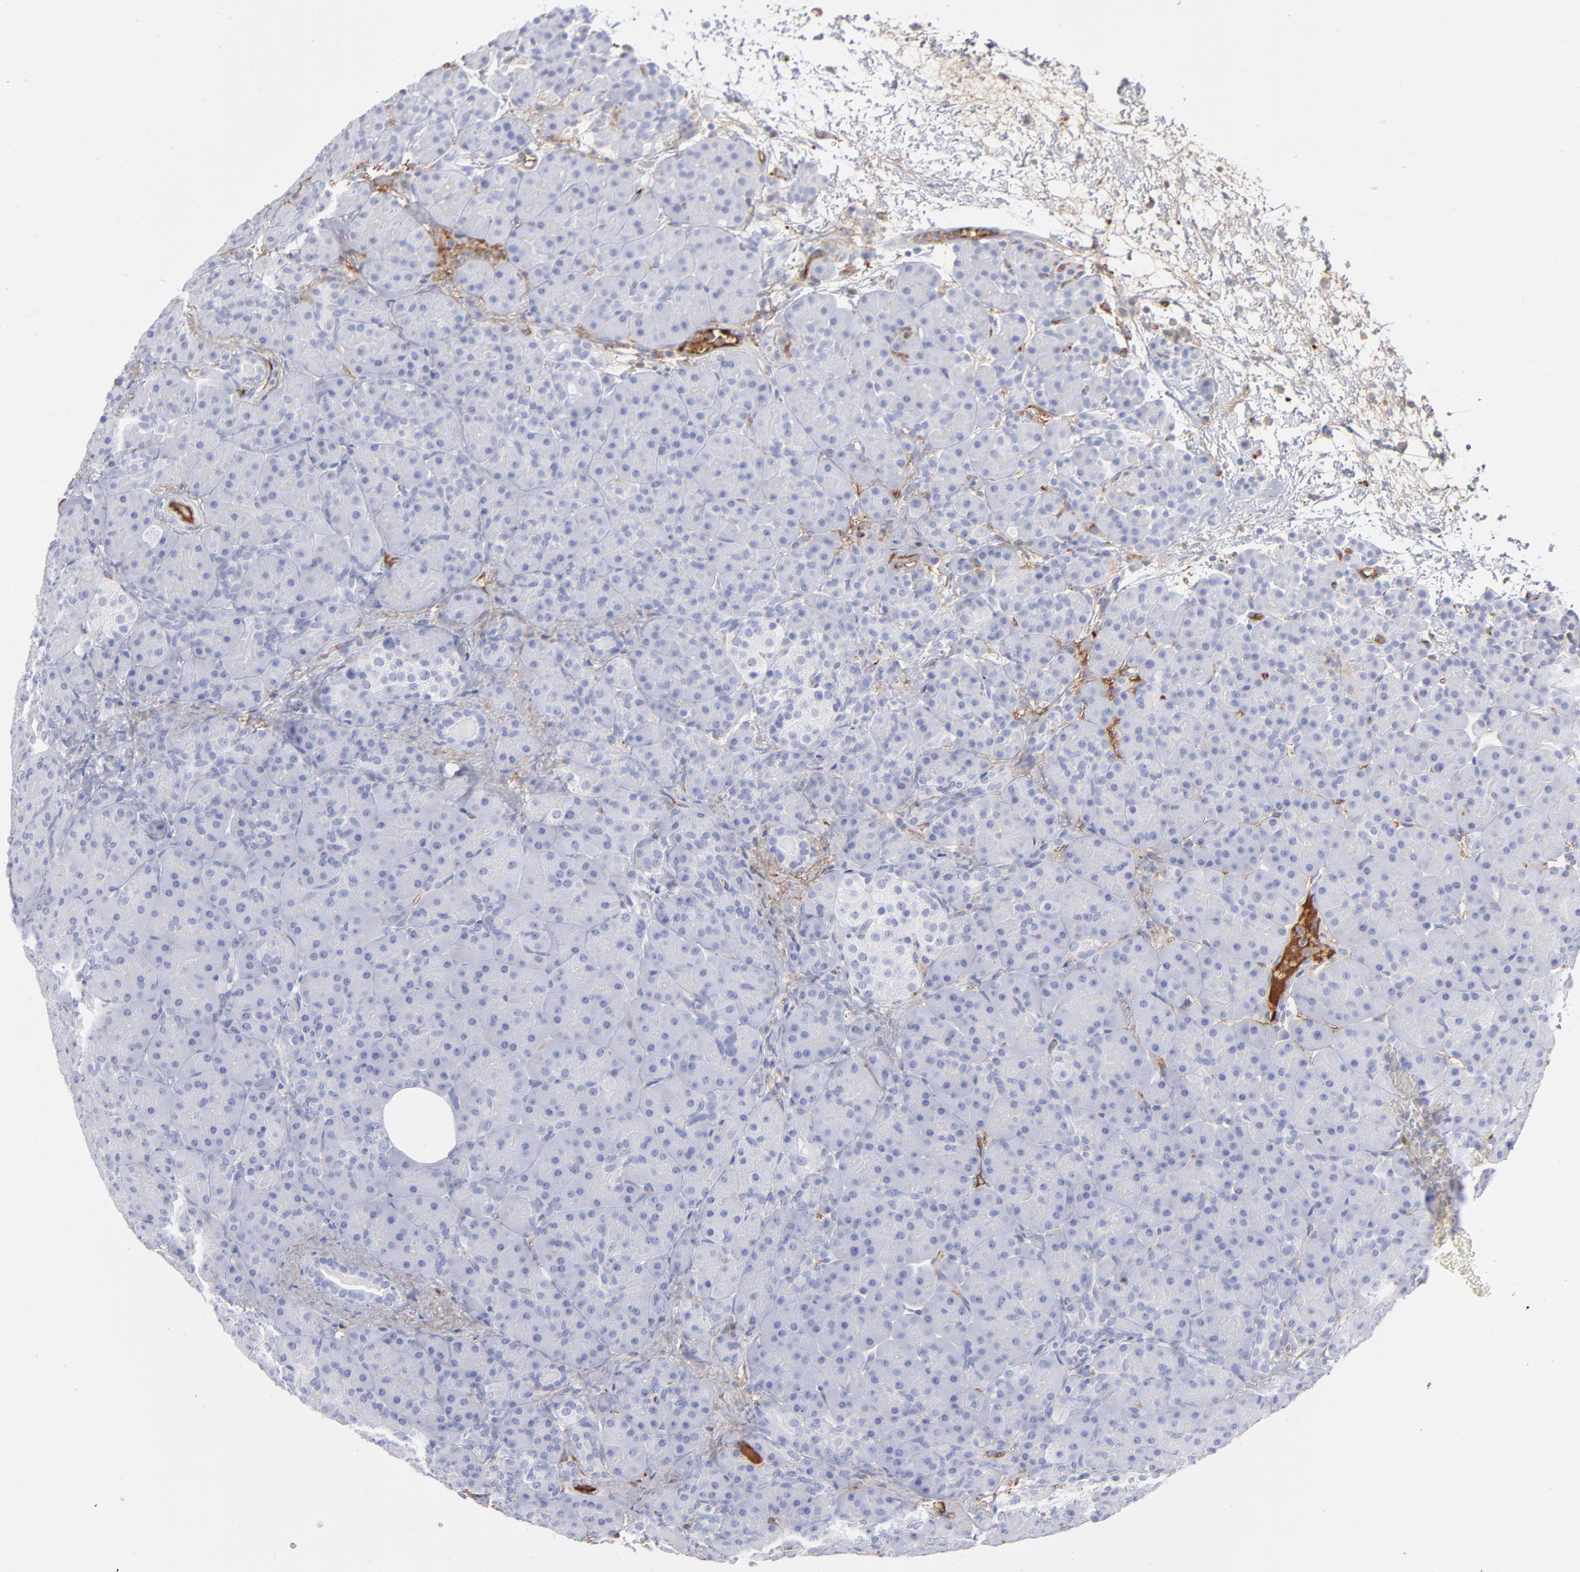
{"staining": {"intensity": "negative", "quantity": "none", "location": "none"}, "tissue": "pancreas", "cell_type": "Exocrine glandular cells", "image_type": "normal", "snomed": [{"axis": "morphology", "description": "Normal tissue, NOS"}, {"axis": "topography", "description": "Pancreas"}], "caption": "High magnification brightfield microscopy of benign pancreas stained with DAB (brown) and counterstained with hematoxylin (blue): exocrine glandular cells show no significant positivity.", "gene": "HP", "patient": {"sex": "male", "age": 66}}